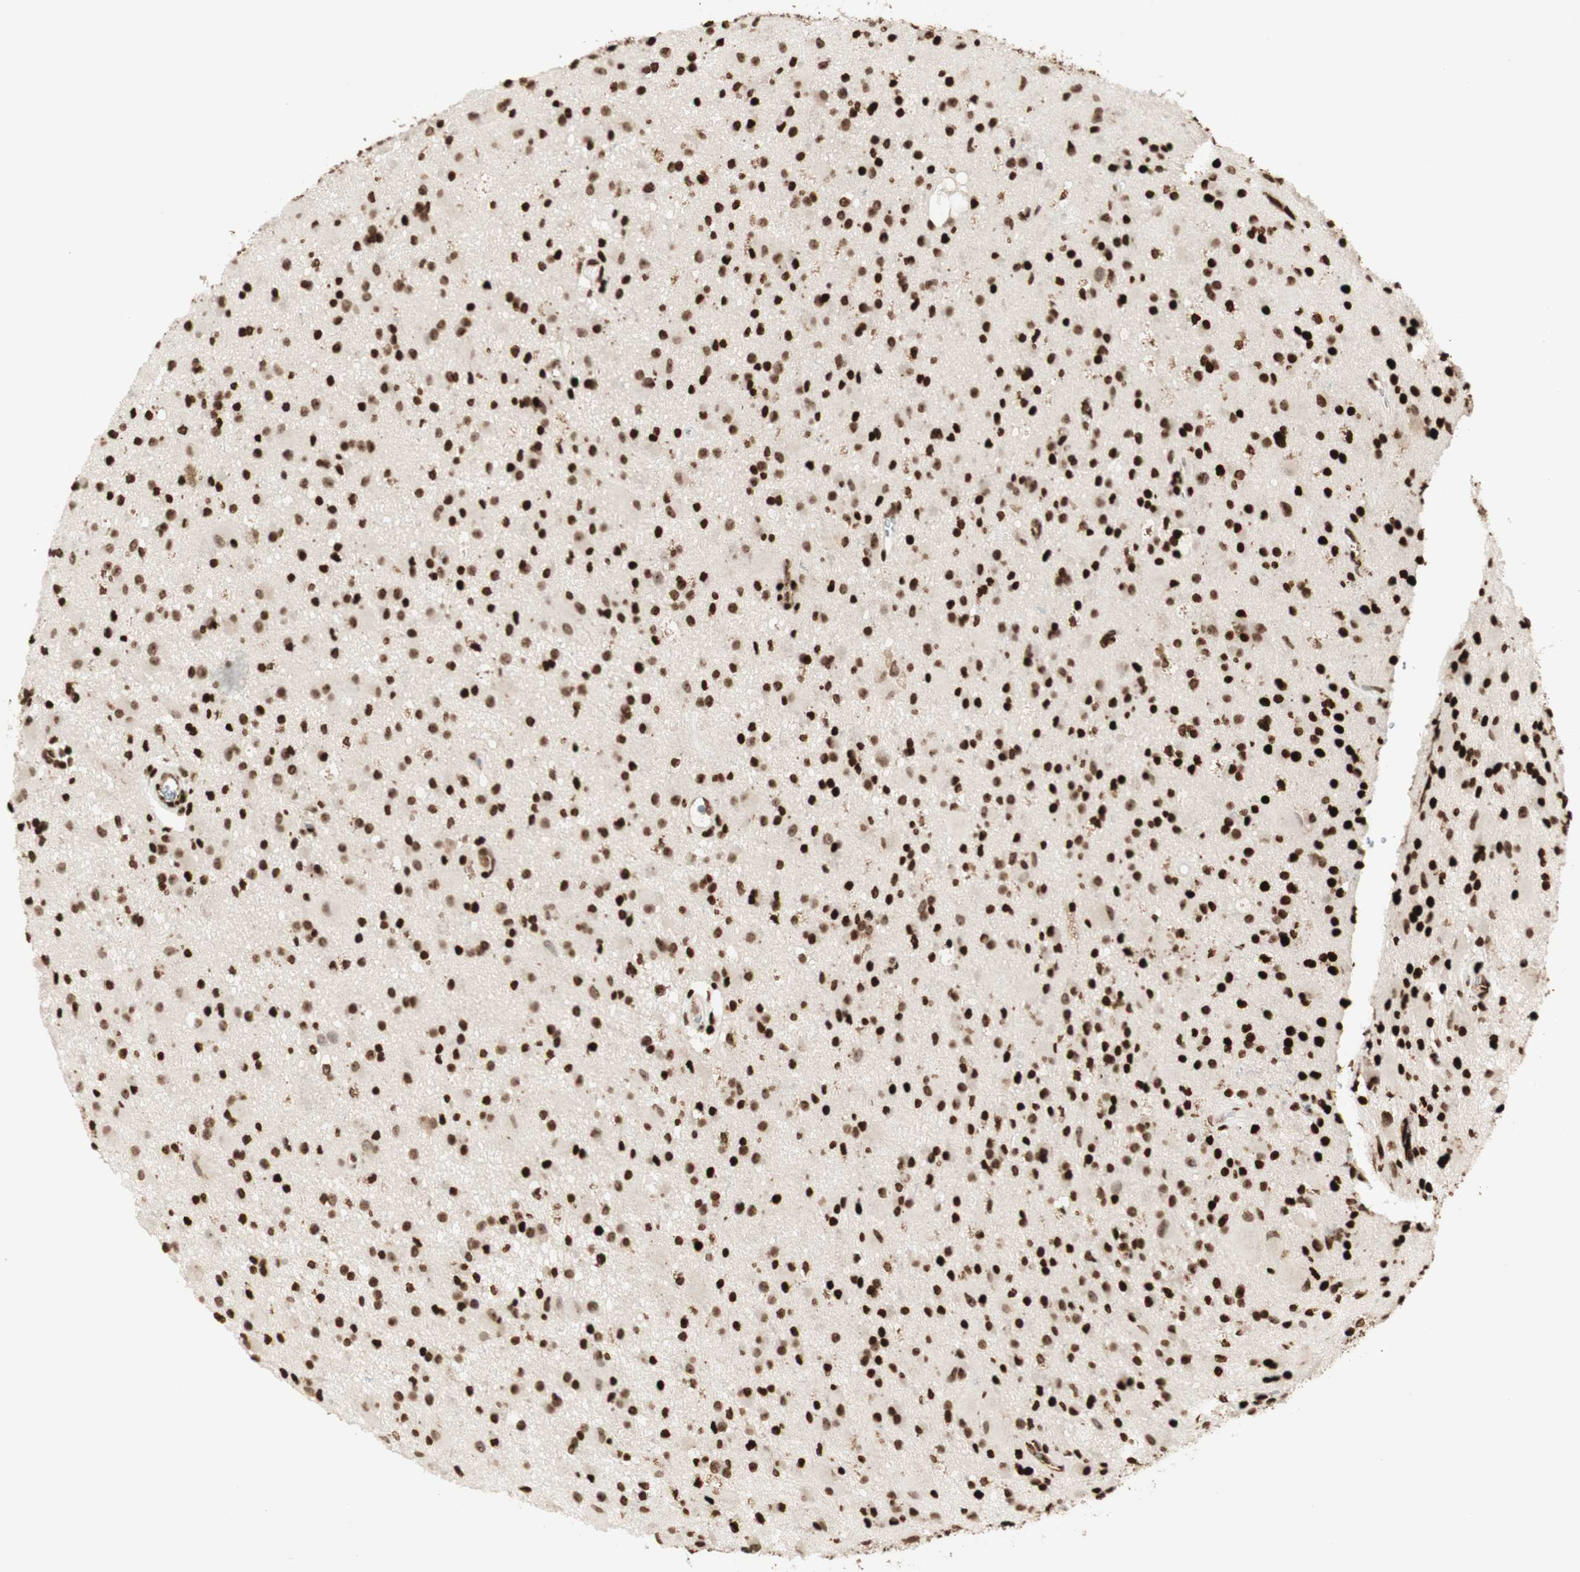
{"staining": {"intensity": "strong", "quantity": ">75%", "location": "nuclear"}, "tissue": "glioma", "cell_type": "Tumor cells", "image_type": "cancer", "snomed": [{"axis": "morphology", "description": "Glioma, malignant, Low grade"}, {"axis": "topography", "description": "Brain"}], "caption": "Strong nuclear expression is appreciated in approximately >75% of tumor cells in malignant glioma (low-grade).", "gene": "NCAPD2", "patient": {"sex": "male", "age": 58}}